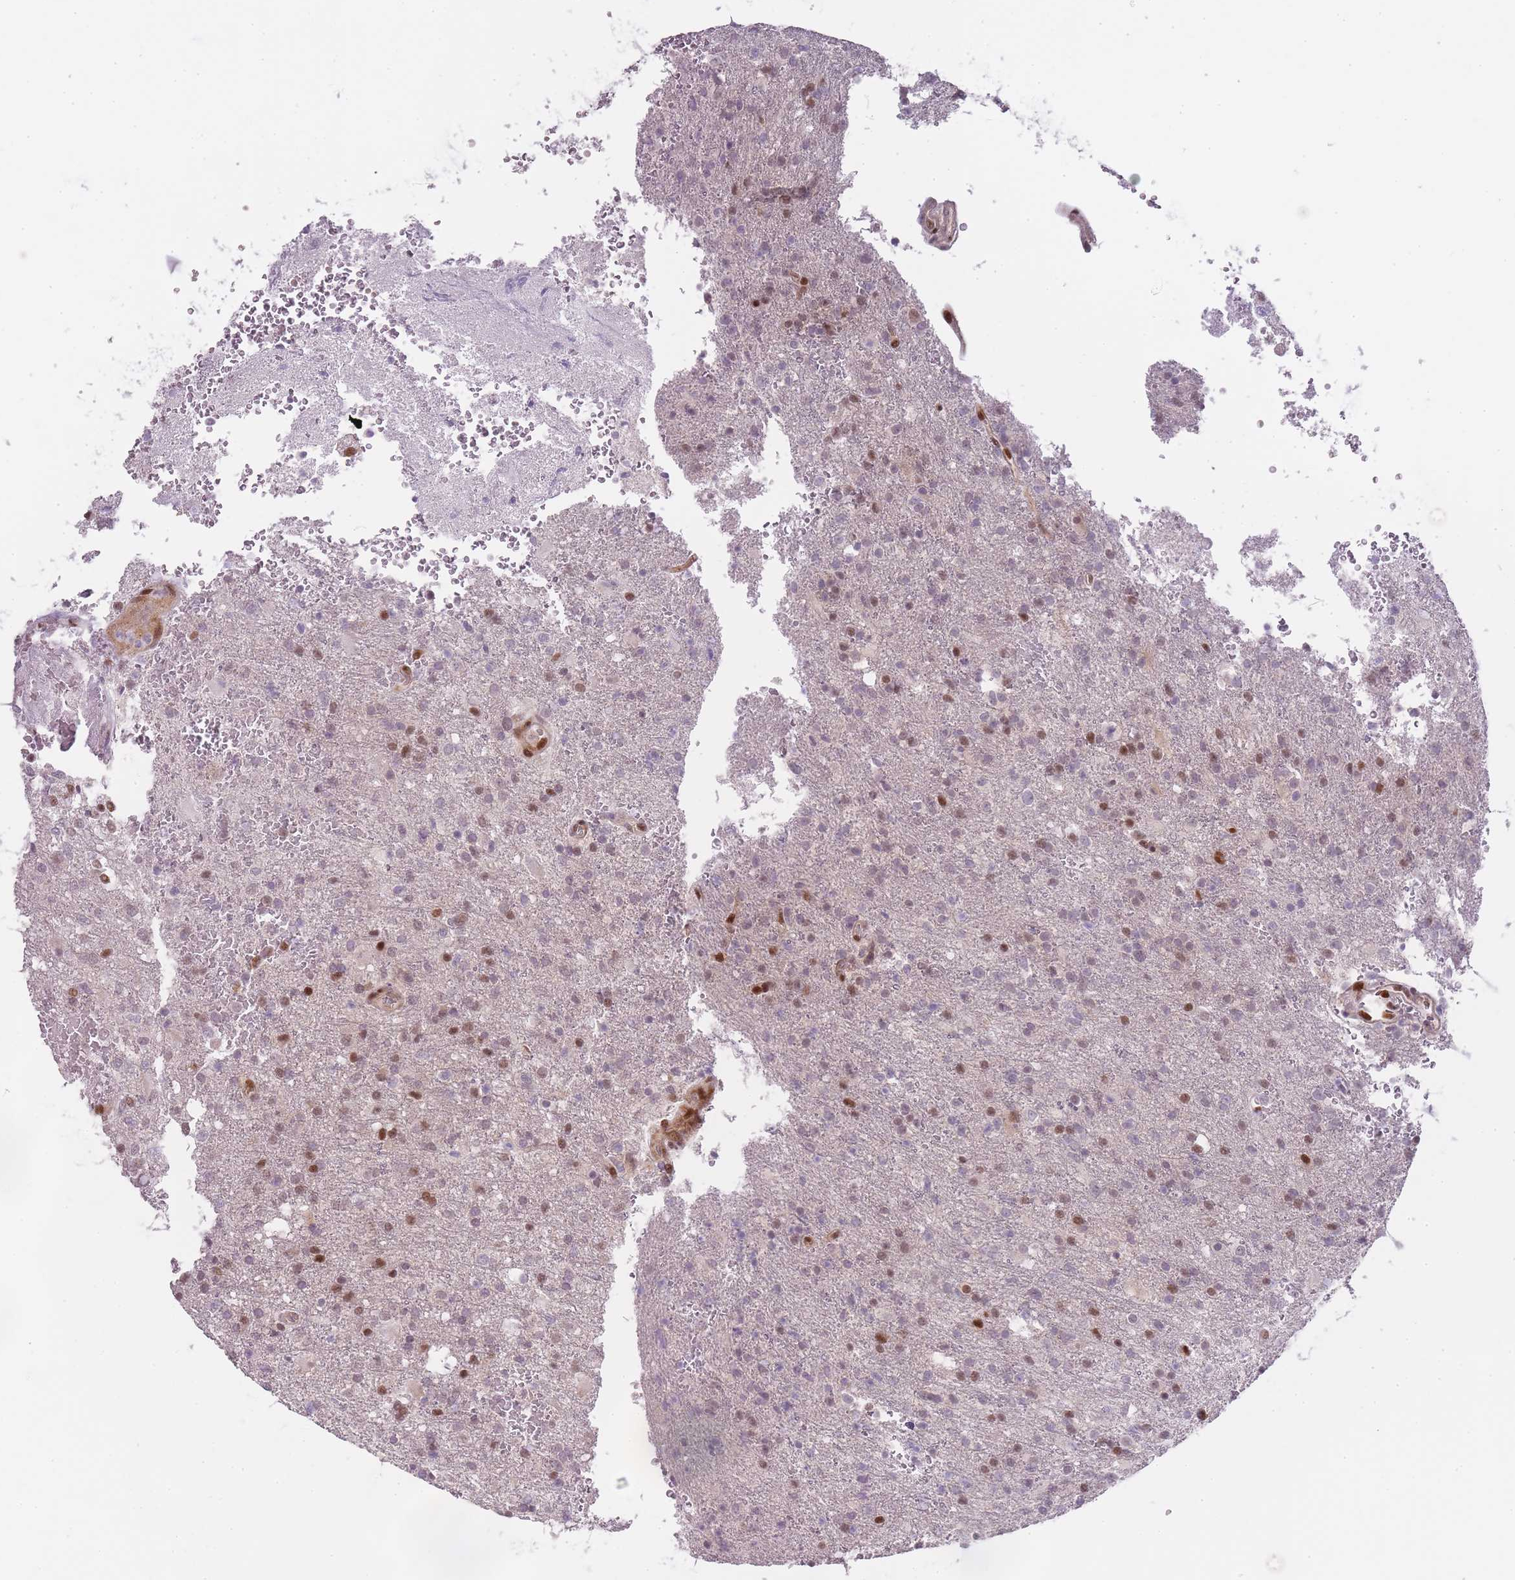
{"staining": {"intensity": "moderate", "quantity": "25%-75%", "location": "nuclear"}, "tissue": "glioma", "cell_type": "Tumor cells", "image_type": "cancer", "snomed": [{"axis": "morphology", "description": "Glioma, malignant, High grade"}, {"axis": "topography", "description": "Brain"}], "caption": "A brown stain shows moderate nuclear positivity of a protein in human glioma tumor cells.", "gene": "OGG1", "patient": {"sex": "female", "age": 74}}